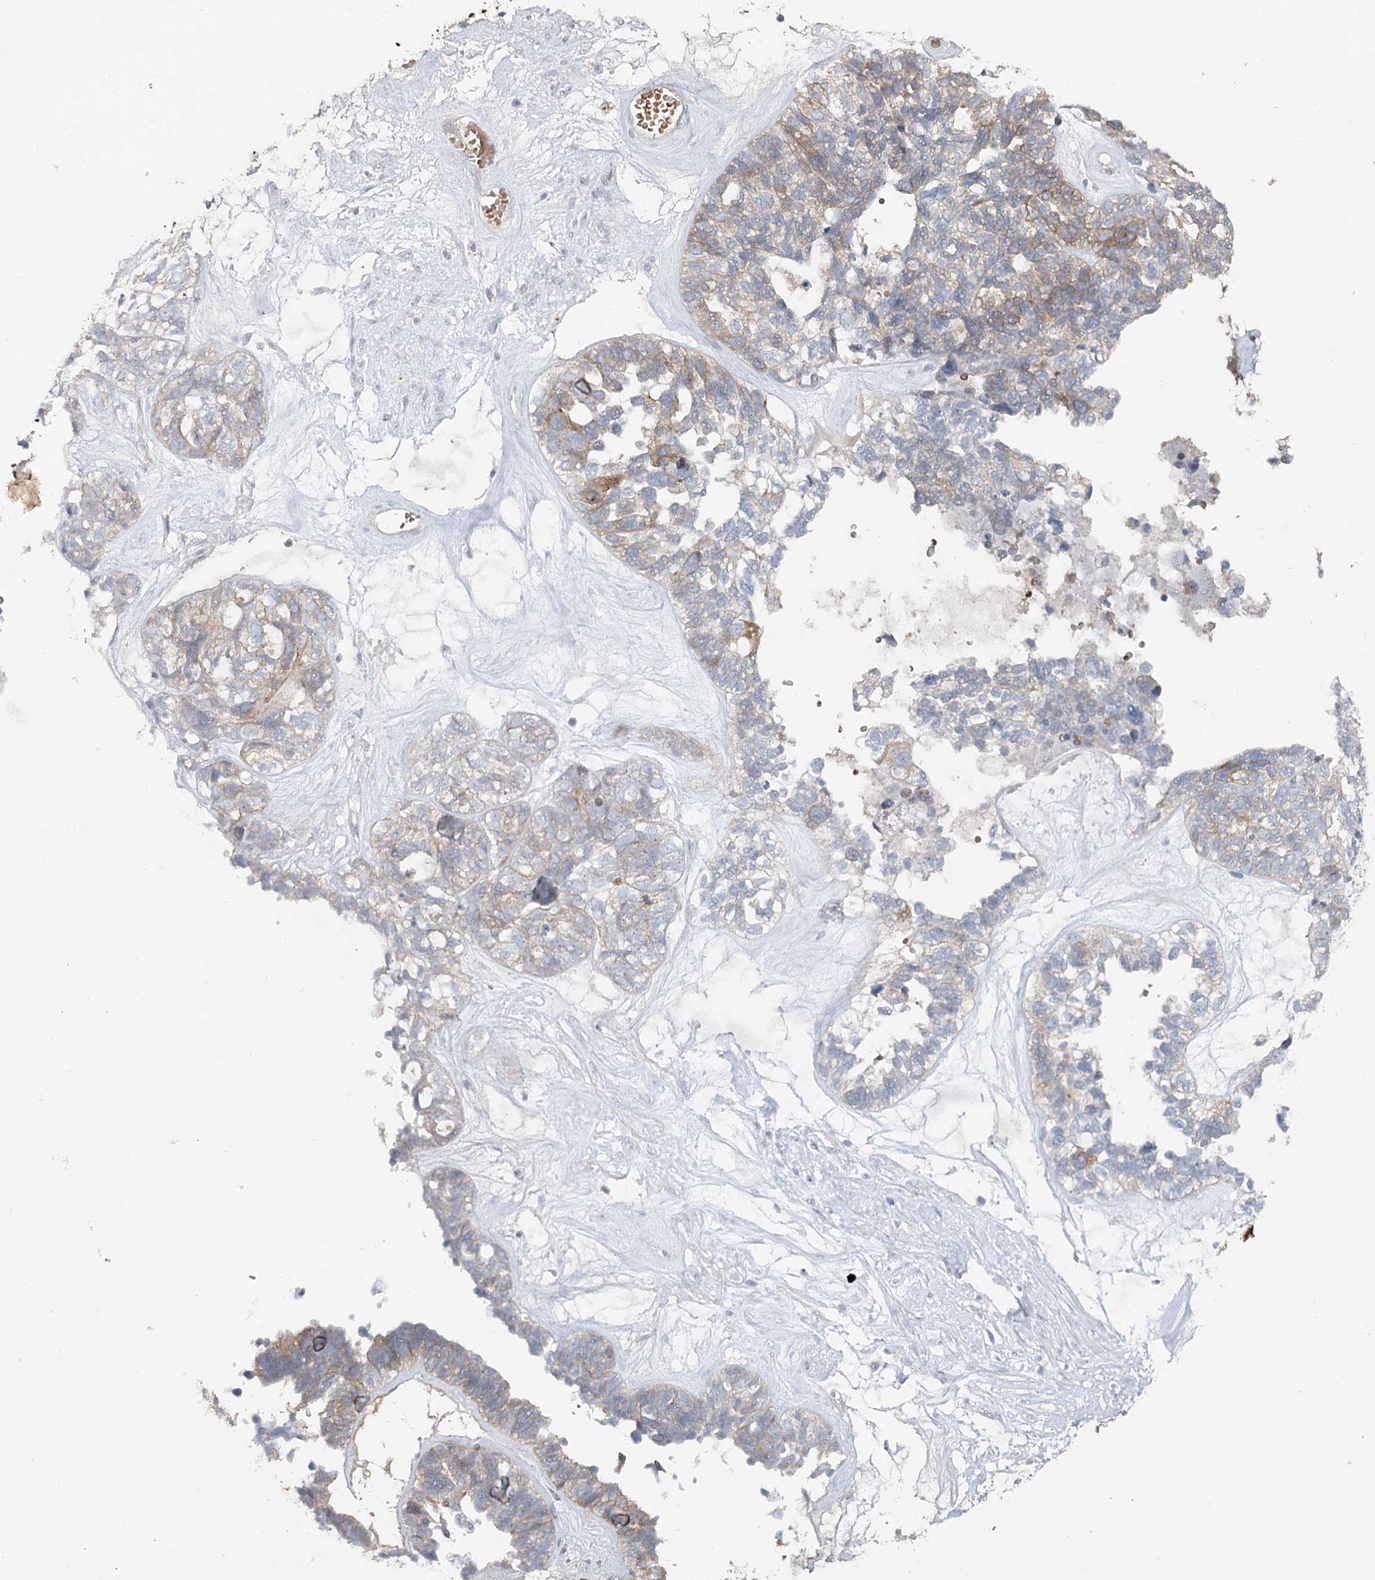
{"staining": {"intensity": "moderate", "quantity": "25%-75%", "location": "cytoplasmic/membranous"}, "tissue": "ovarian cancer", "cell_type": "Tumor cells", "image_type": "cancer", "snomed": [{"axis": "morphology", "description": "Cystadenocarcinoma, serous, NOS"}, {"axis": "topography", "description": "Ovary"}], "caption": "DAB (3,3'-diaminobenzidine) immunohistochemical staining of ovarian cancer demonstrates moderate cytoplasmic/membranous protein staining in about 25%-75% of tumor cells.", "gene": "MAP3K13", "patient": {"sex": "female", "age": 79}}